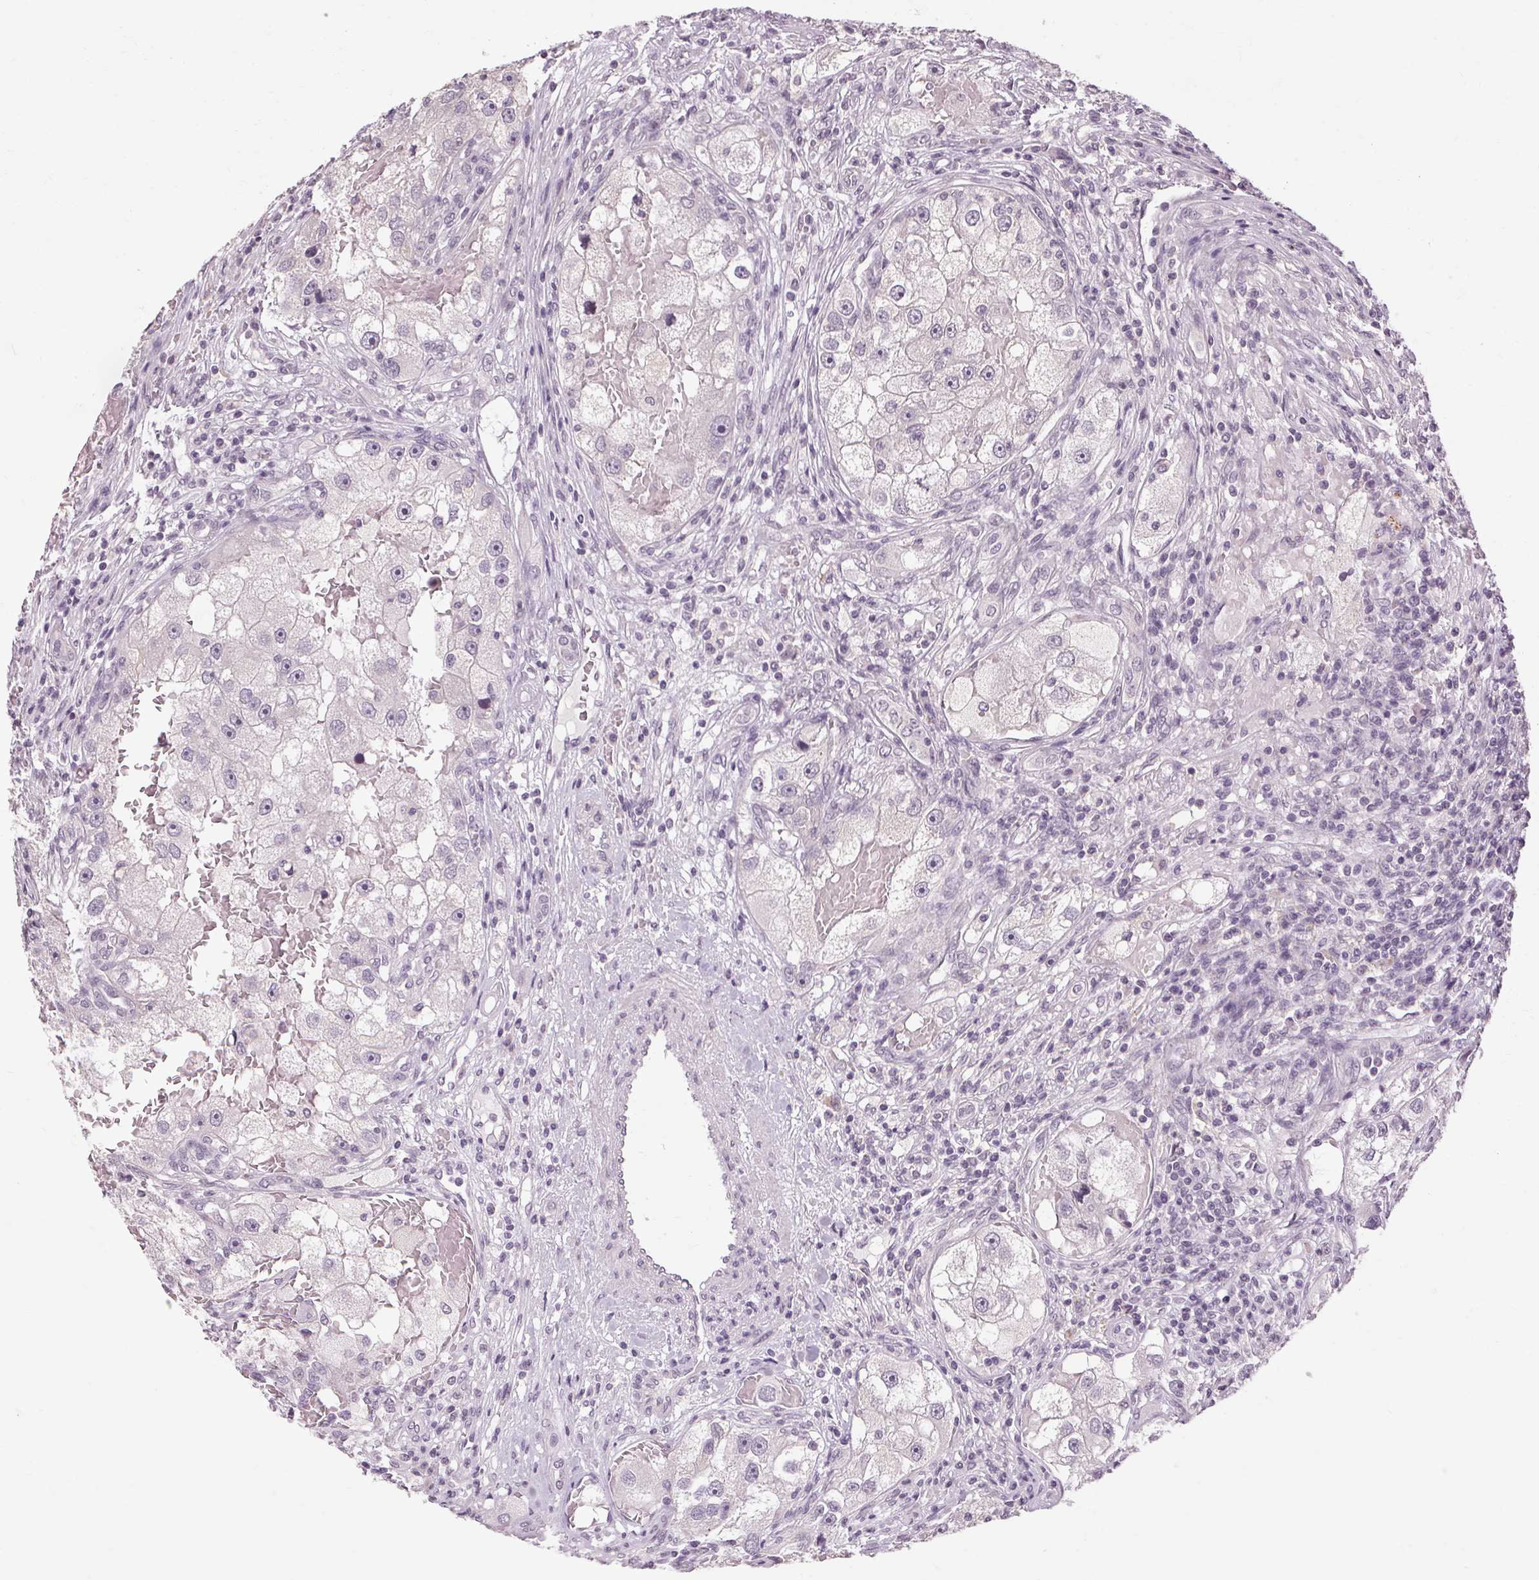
{"staining": {"intensity": "negative", "quantity": "none", "location": "none"}, "tissue": "renal cancer", "cell_type": "Tumor cells", "image_type": "cancer", "snomed": [{"axis": "morphology", "description": "Adenocarcinoma, NOS"}, {"axis": "topography", "description": "Kidney"}], "caption": "High power microscopy micrograph of an immunohistochemistry photomicrograph of renal cancer, revealing no significant positivity in tumor cells. (Stains: DAB IHC with hematoxylin counter stain, Microscopy: brightfield microscopy at high magnification).", "gene": "POMC", "patient": {"sex": "male", "age": 63}}